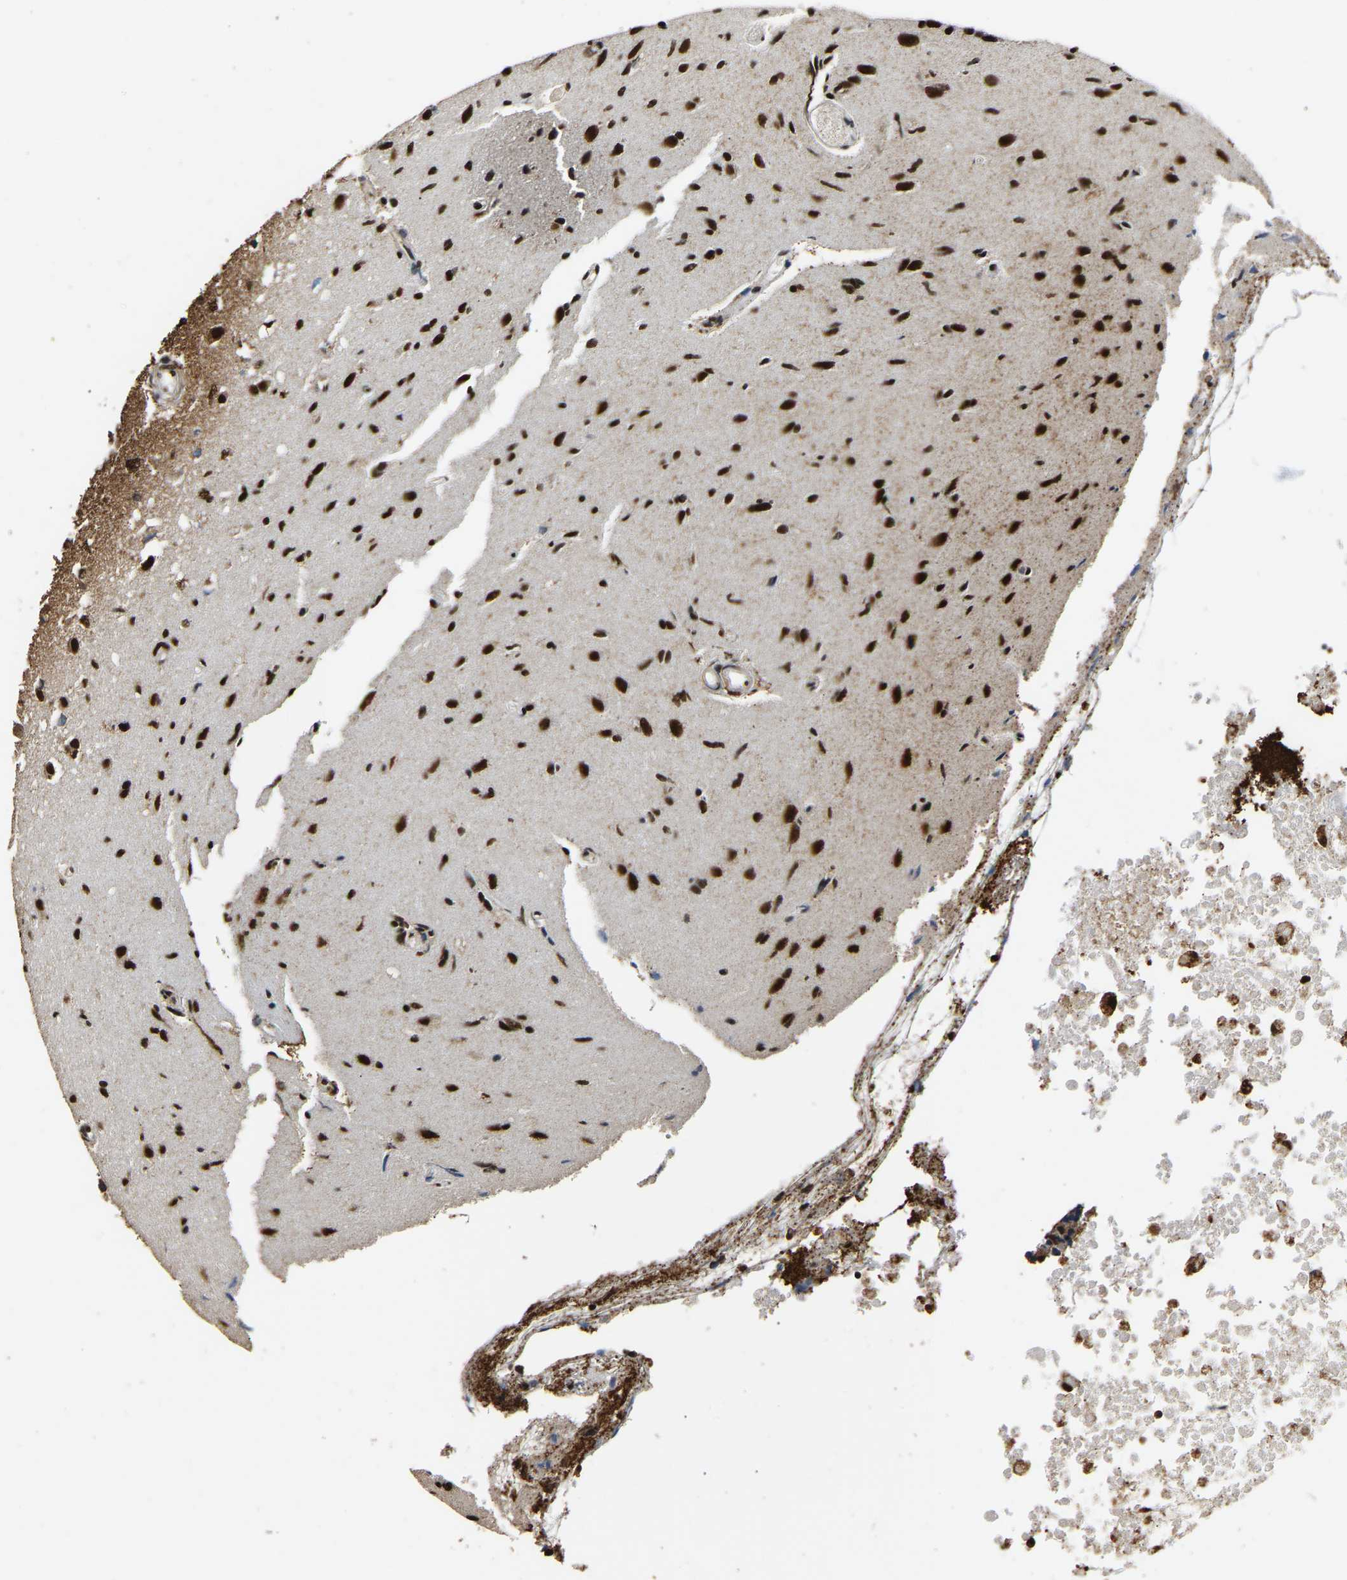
{"staining": {"intensity": "strong", "quantity": ">75%", "location": "nuclear"}, "tissue": "glioma", "cell_type": "Tumor cells", "image_type": "cancer", "snomed": [{"axis": "morphology", "description": "Glioma, malignant, High grade"}, {"axis": "topography", "description": "Brain"}], "caption": "This micrograph demonstrates immunohistochemistry (IHC) staining of malignant high-grade glioma, with high strong nuclear staining in approximately >75% of tumor cells.", "gene": "SAFB", "patient": {"sex": "female", "age": 59}}